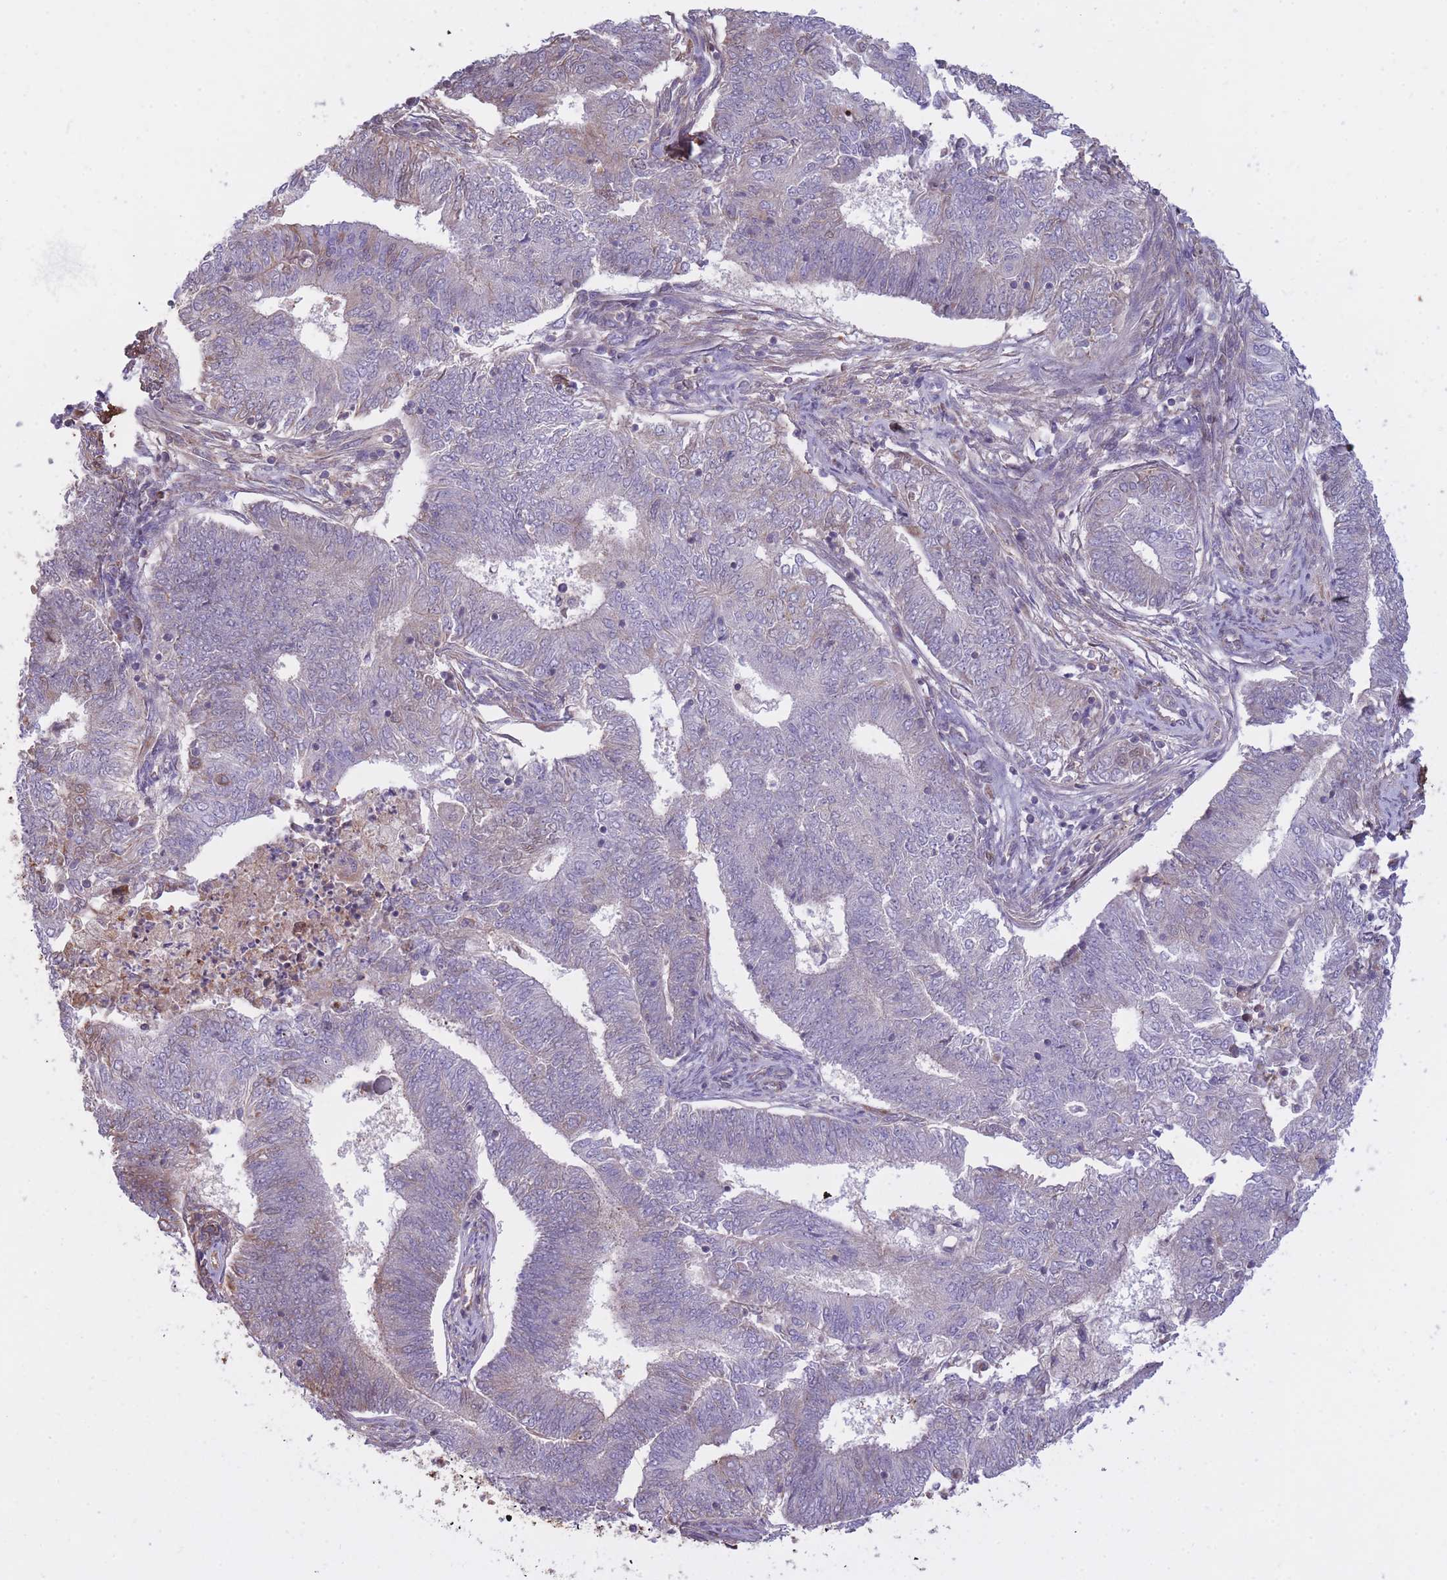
{"staining": {"intensity": "moderate", "quantity": "<25%", "location": "cytoplasmic/membranous"}, "tissue": "endometrial cancer", "cell_type": "Tumor cells", "image_type": "cancer", "snomed": [{"axis": "morphology", "description": "Adenocarcinoma, NOS"}, {"axis": "topography", "description": "Endometrium"}], "caption": "DAB (3,3'-diaminobenzidine) immunohistochemical staining of adenocarcinoma (endometrial) displays moderate cytoplasmic/membranous protein staining in about <25% of tumor cells. (brown staining indicates protein expression, while blue staining denotes nuclei).", "gene": "KAT2A", "patient": {"sex": "female", "age": 62}}